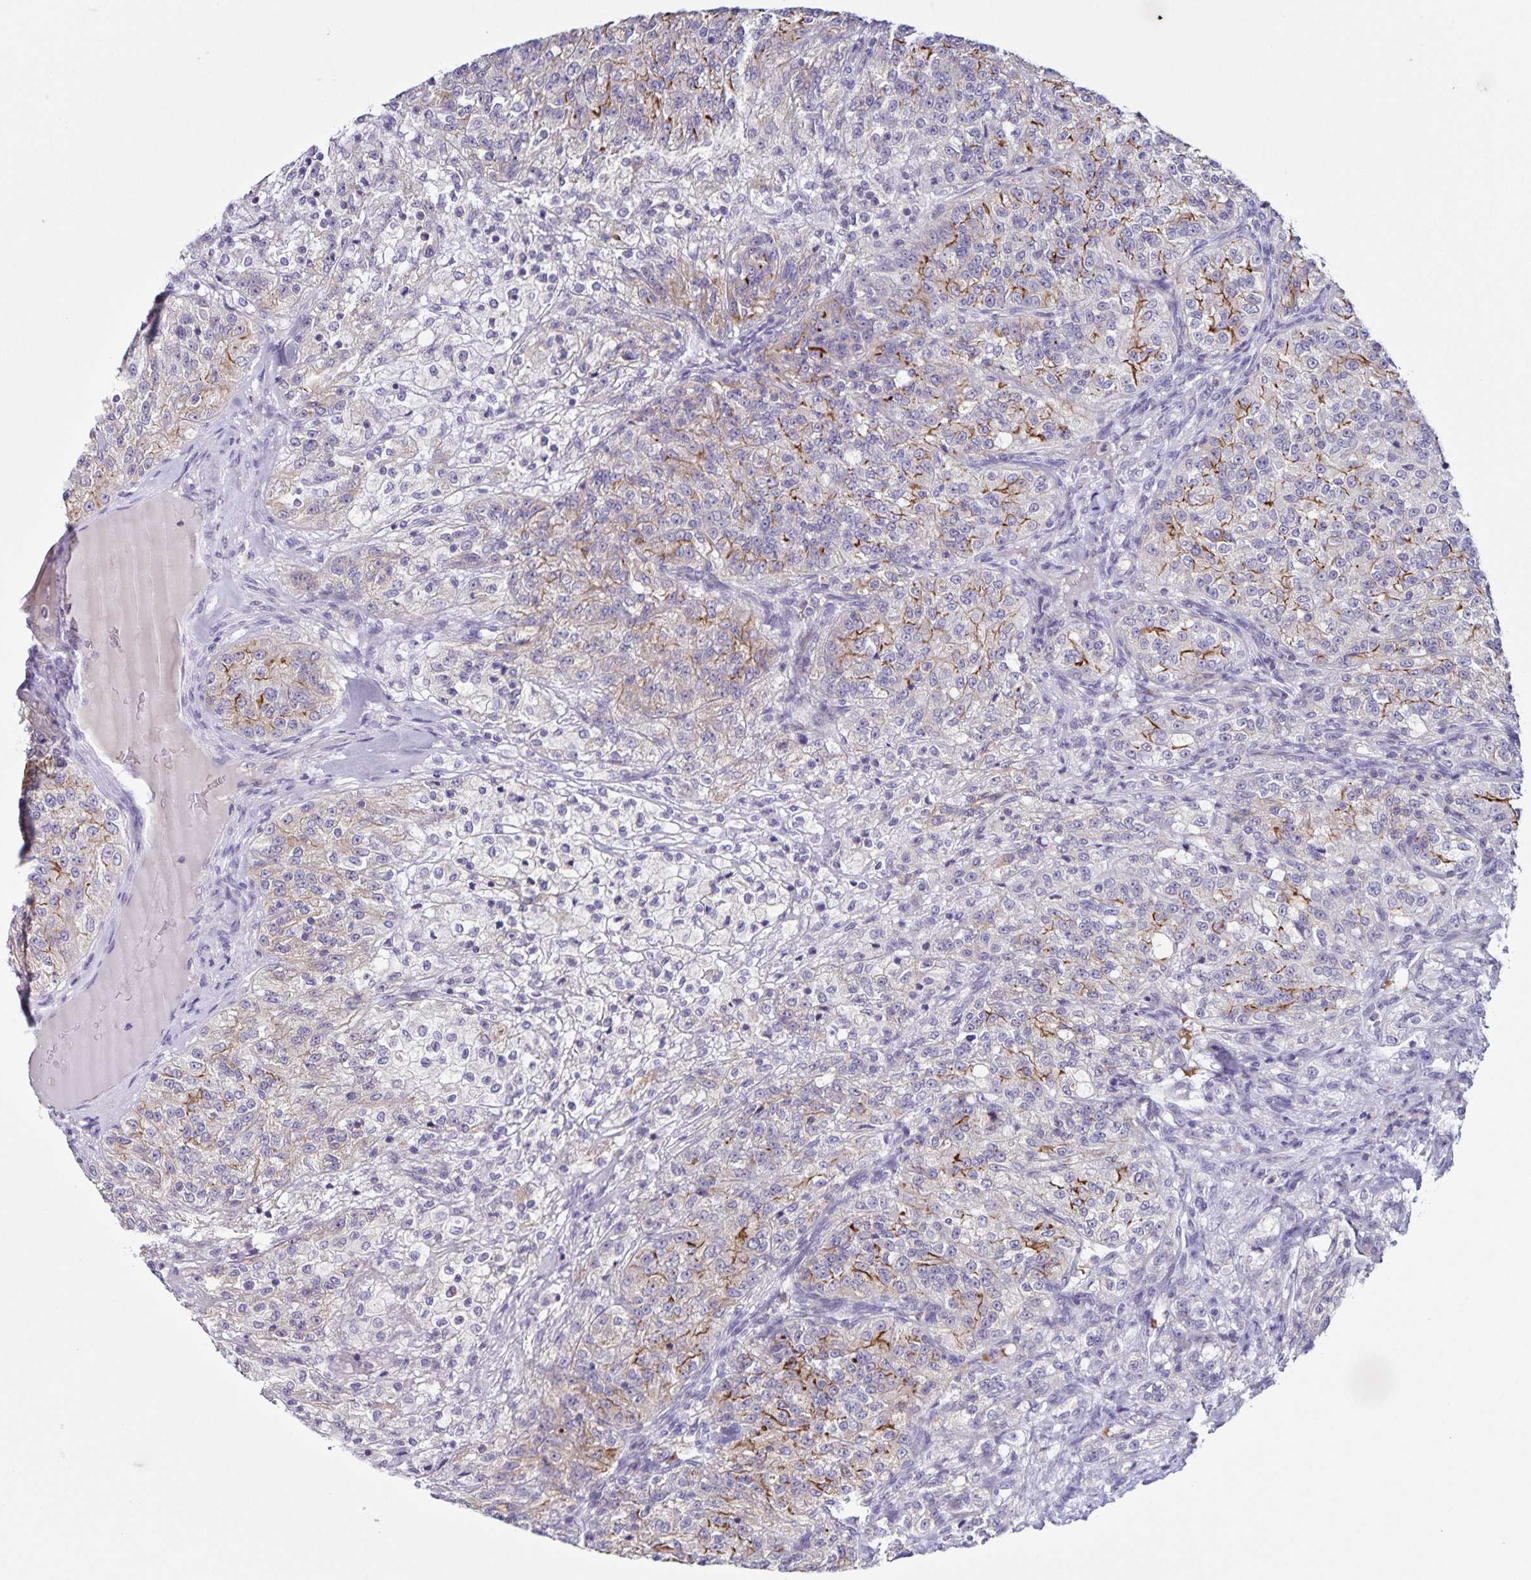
{"staining": {"intensity": "moderate", "quantity": "<25%", "location": "cytoplasmic/membranous"}, "tissue": "renal cancer", "cell_type": "Tumor cells", "image_type": "cancer", "snomed": [{"axis": "morphology", "description": "Adenocarcinoma, NOS"}, {"axis": "topography", "description": "Kidney"}], "caption": "Protein staining by immunohistochemistry (IHC) displays moderate cytoplasmic/membranous expression in approximately <25% of tumor cells in renal adenocarcinoma.", "gene": "STPG4", "patient": {"sex": "female", "age": 63}}